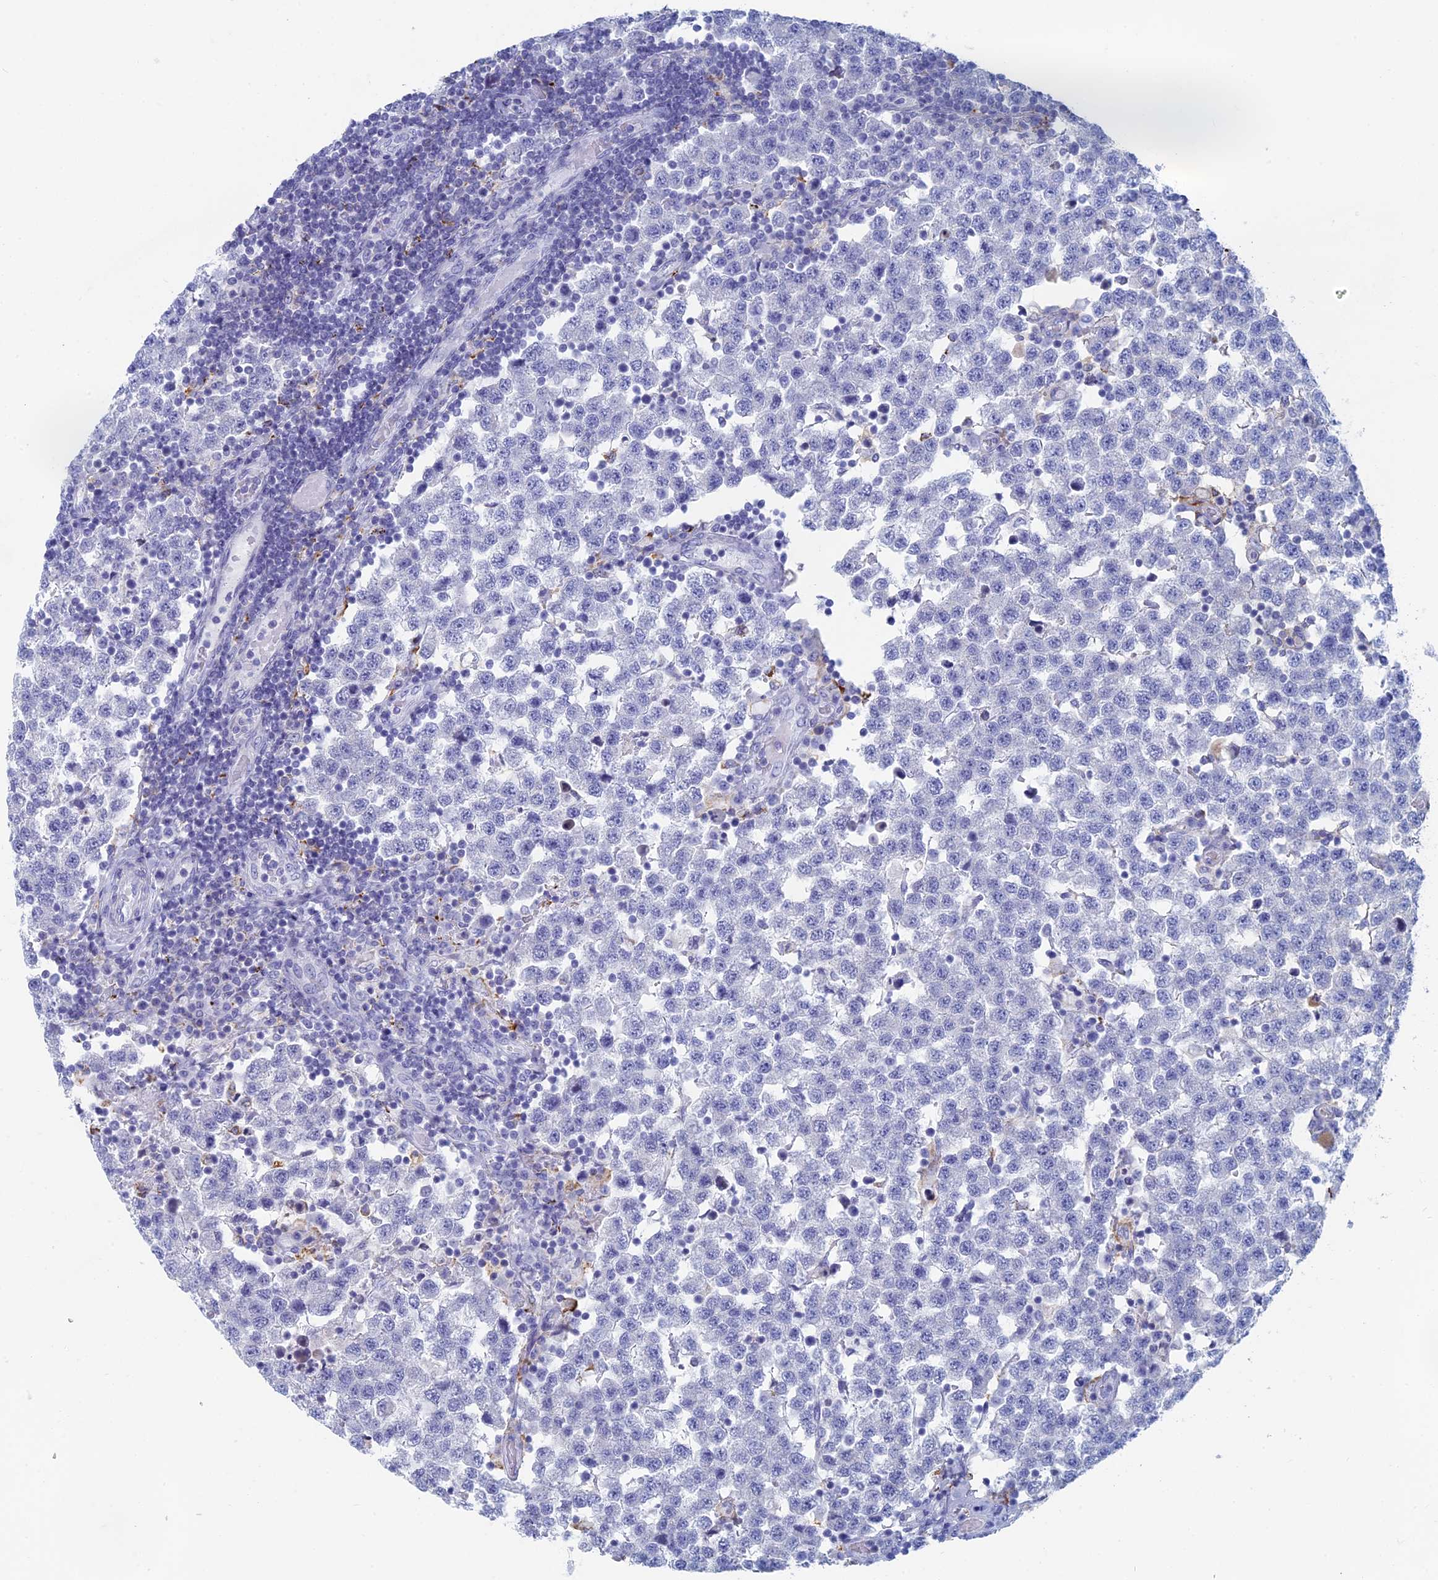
{"staining": {"intensity": "negative", "quantity": "none", "location": "none"}, "tissue": "testis cancer", "cell_type": "Tumor cells", "image_type": "cancer", "snomed": [{"axis": "morphology", "description": "Seminoma, NOS"}, {"axis": "topography", "description": "Testis"}], "caption": "The photomicrograph reveals no staining of tumor cells in testis cancer (seminoma).", "gene": "ALMS1", "patient": {"sex": "male", "age": 34}}